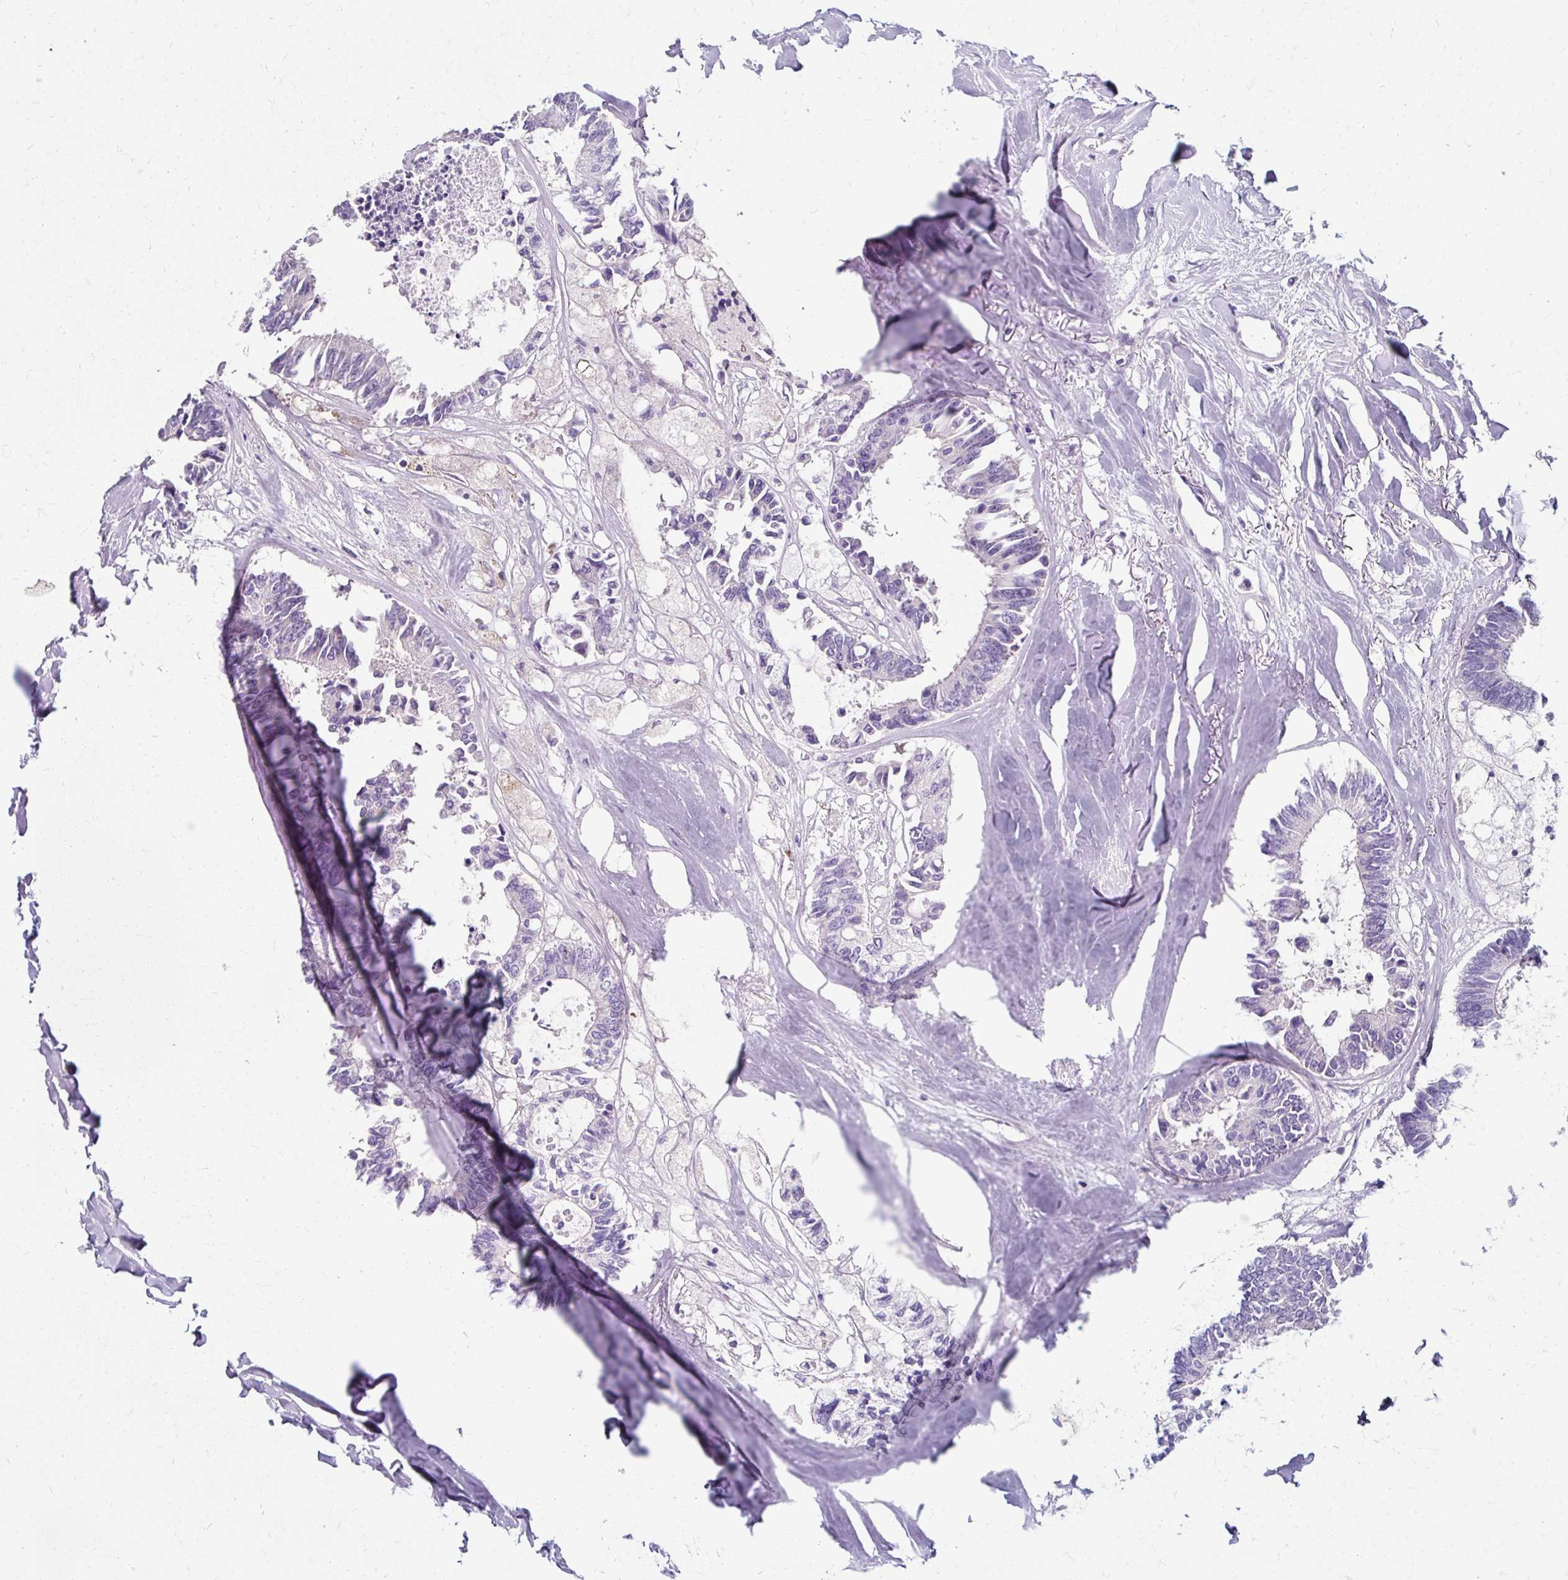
{"staining": {"intensity": "negative", "quantity": "none", "location": "none"}, "tissue": "colorectal cancer", "cell_type": "Tumor cells", "image_type": "cancer", "snomed": [{"axis": "morphology", "description": "Adenocarcinoma, NOS"}, {"axis": "topography", "description": "Colon"}, {"axis": "topography", "description": "Rectum"}], "caption": "The IHC image has no significant staining in tumor cells of colorectal cancer (adenocarcinoma) tissue. (DAB (3,3'-diaminobenzidine) immunohistochemistry visualized using brightfield microscopy, high magnification).", "gene": "ZNF555", "patient": {"sex": "male", "age": 57}}